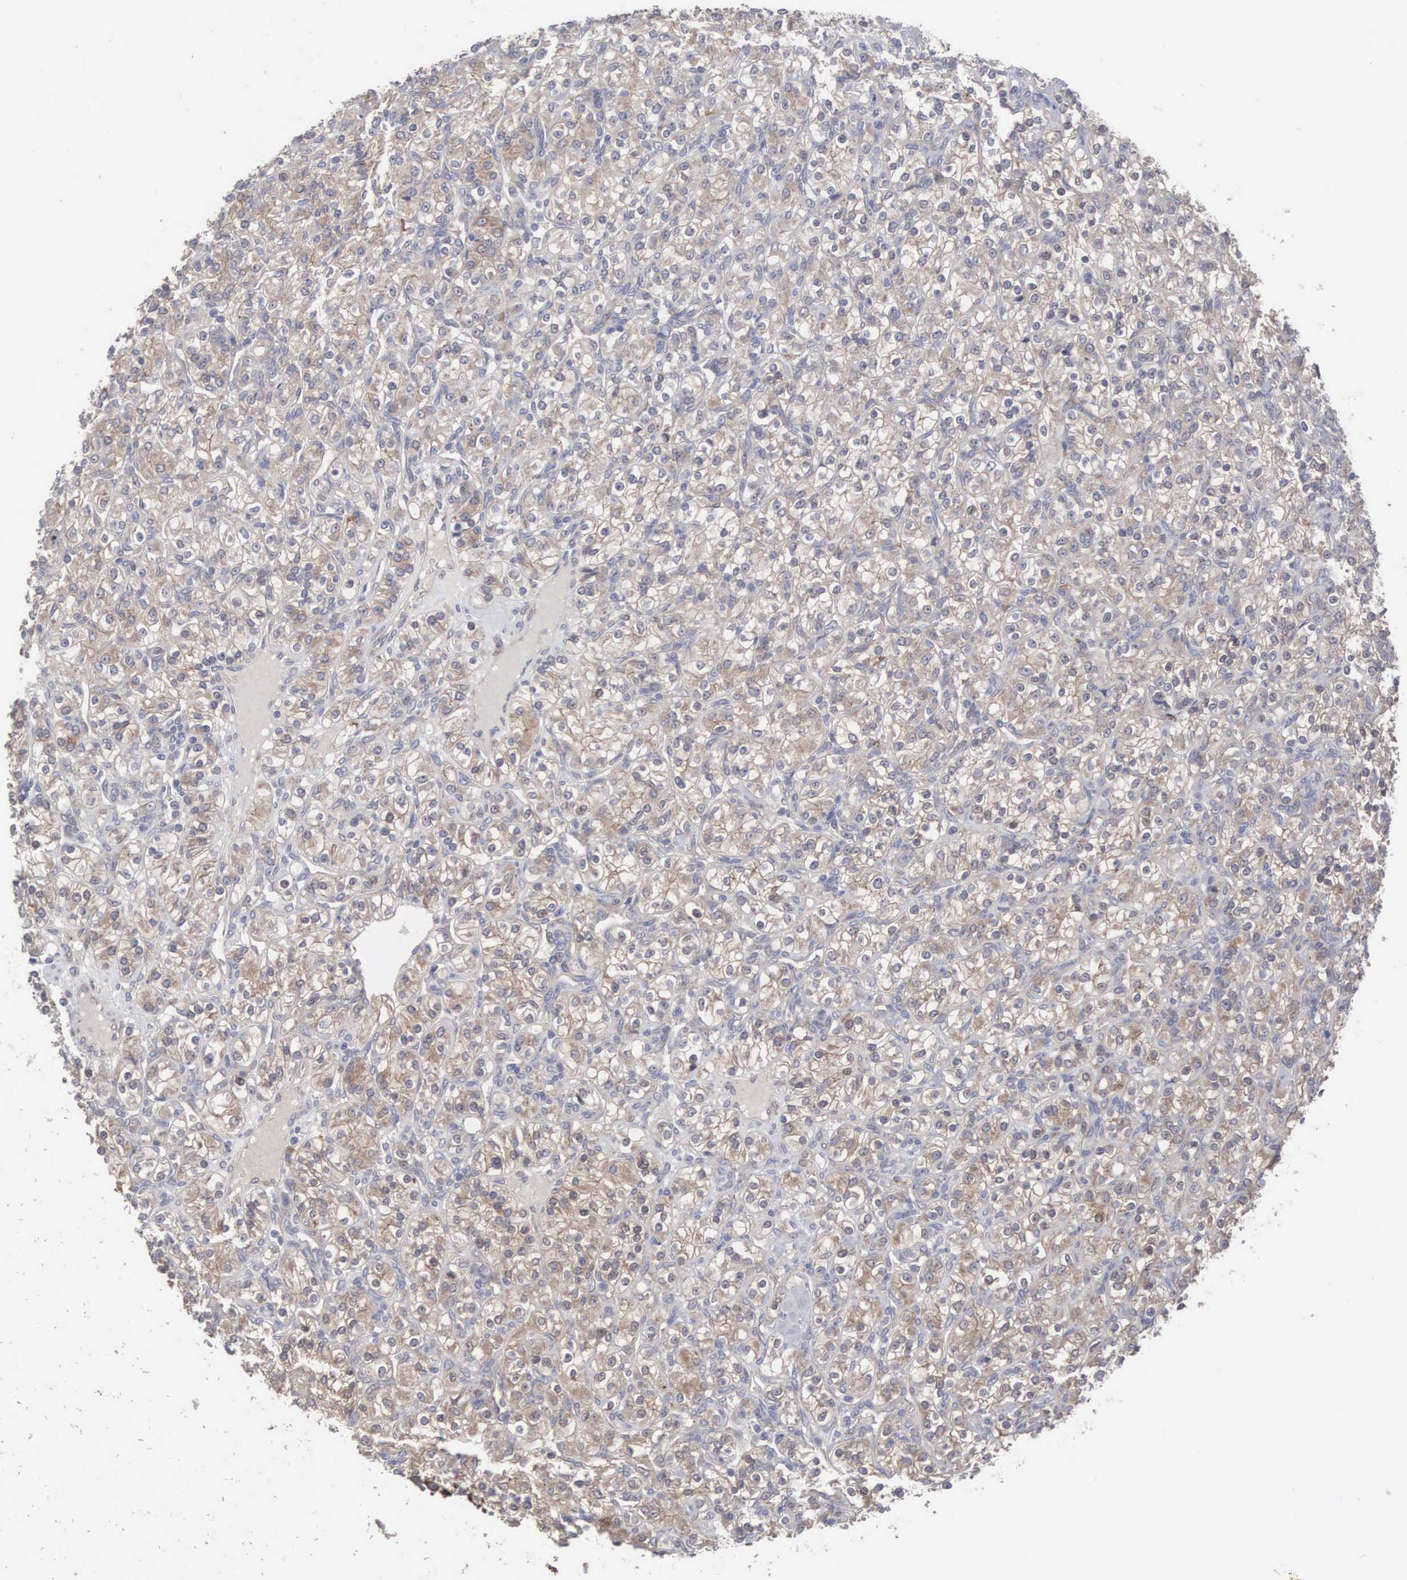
{"staining": {"intensity": "moderate", "quantity": ">75%", "location": "cytoplasmic/membranous"}, "tissue": "renal cancer", "cell_type": "Tumor cells", "image_type": "cancer", "snomed": [{"axis": "morphology", "description": "Adenocarcinoma, NOS"}, {"axis": "topography", "description": "Kidney"}], "caption": "A micrograph of human adenocarcinoma (renal) stained for a protein demonstrates moderate cytoplasmic/membranous brown staining in tumor cells.", "gene": "INF2", "patient": {"sex": "male", "age": 77}}